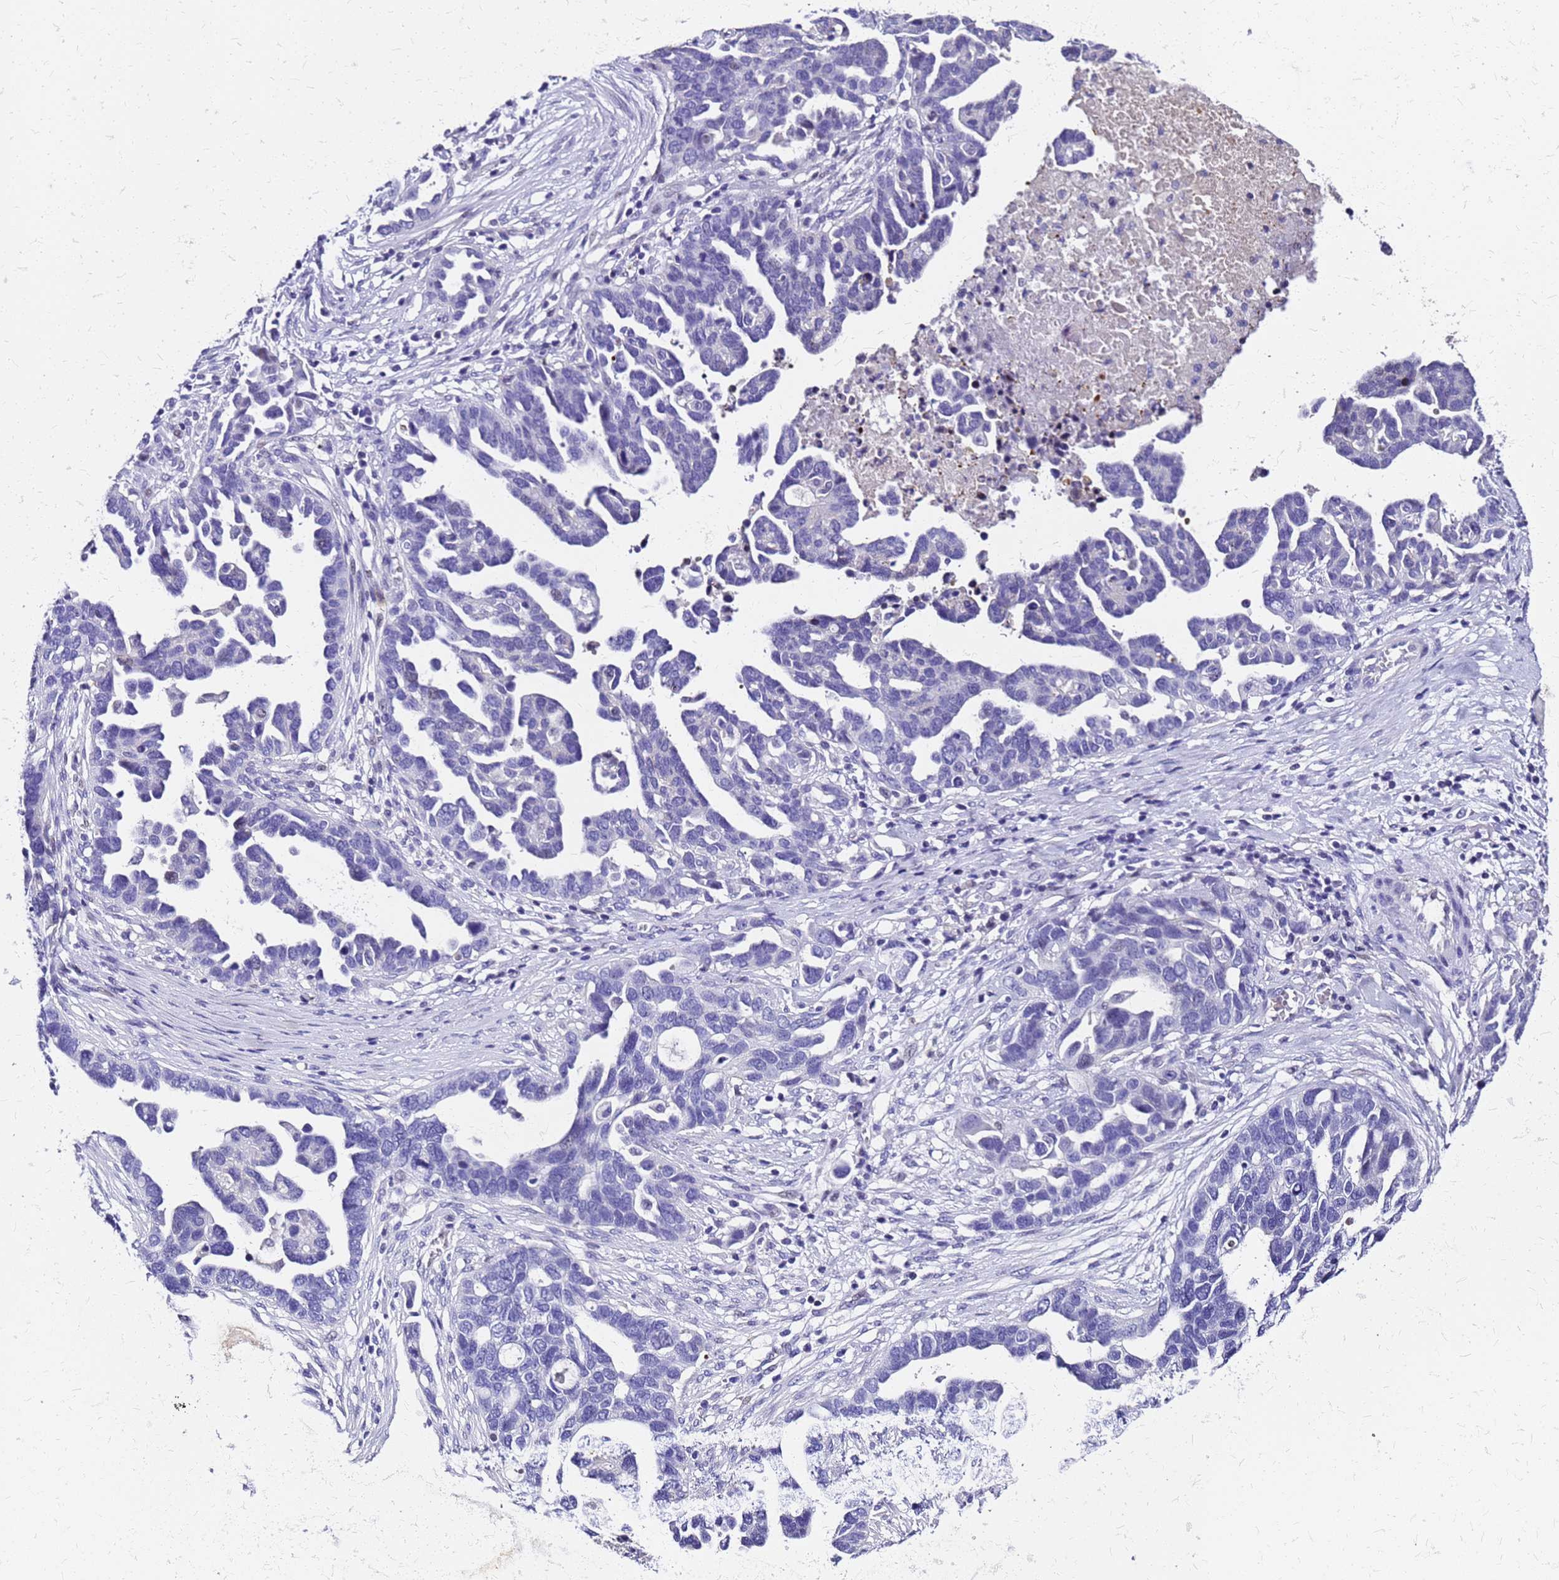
{"staining": {"intensity": "negative", "quantity": "none", "location": "none"}, "tissue": "ovarian cancer", "cell_type": "Tumor cells", "image_type": "cancer", "snomed": [{"axis": "morphology", "description": "Cystadenocarcinoma, serous, NOS"}, {"axis": "topography", "description": "Ovary"}], "caption": "An image of ovarian cancer (serous cystadenocarcinoma) stained for a protein displays no brown staining in tumor cells. (DAB IHC with hematoxylin counter stain).", "gene": "SMIM21", "patient": {"sex": "female", "age": 54}}